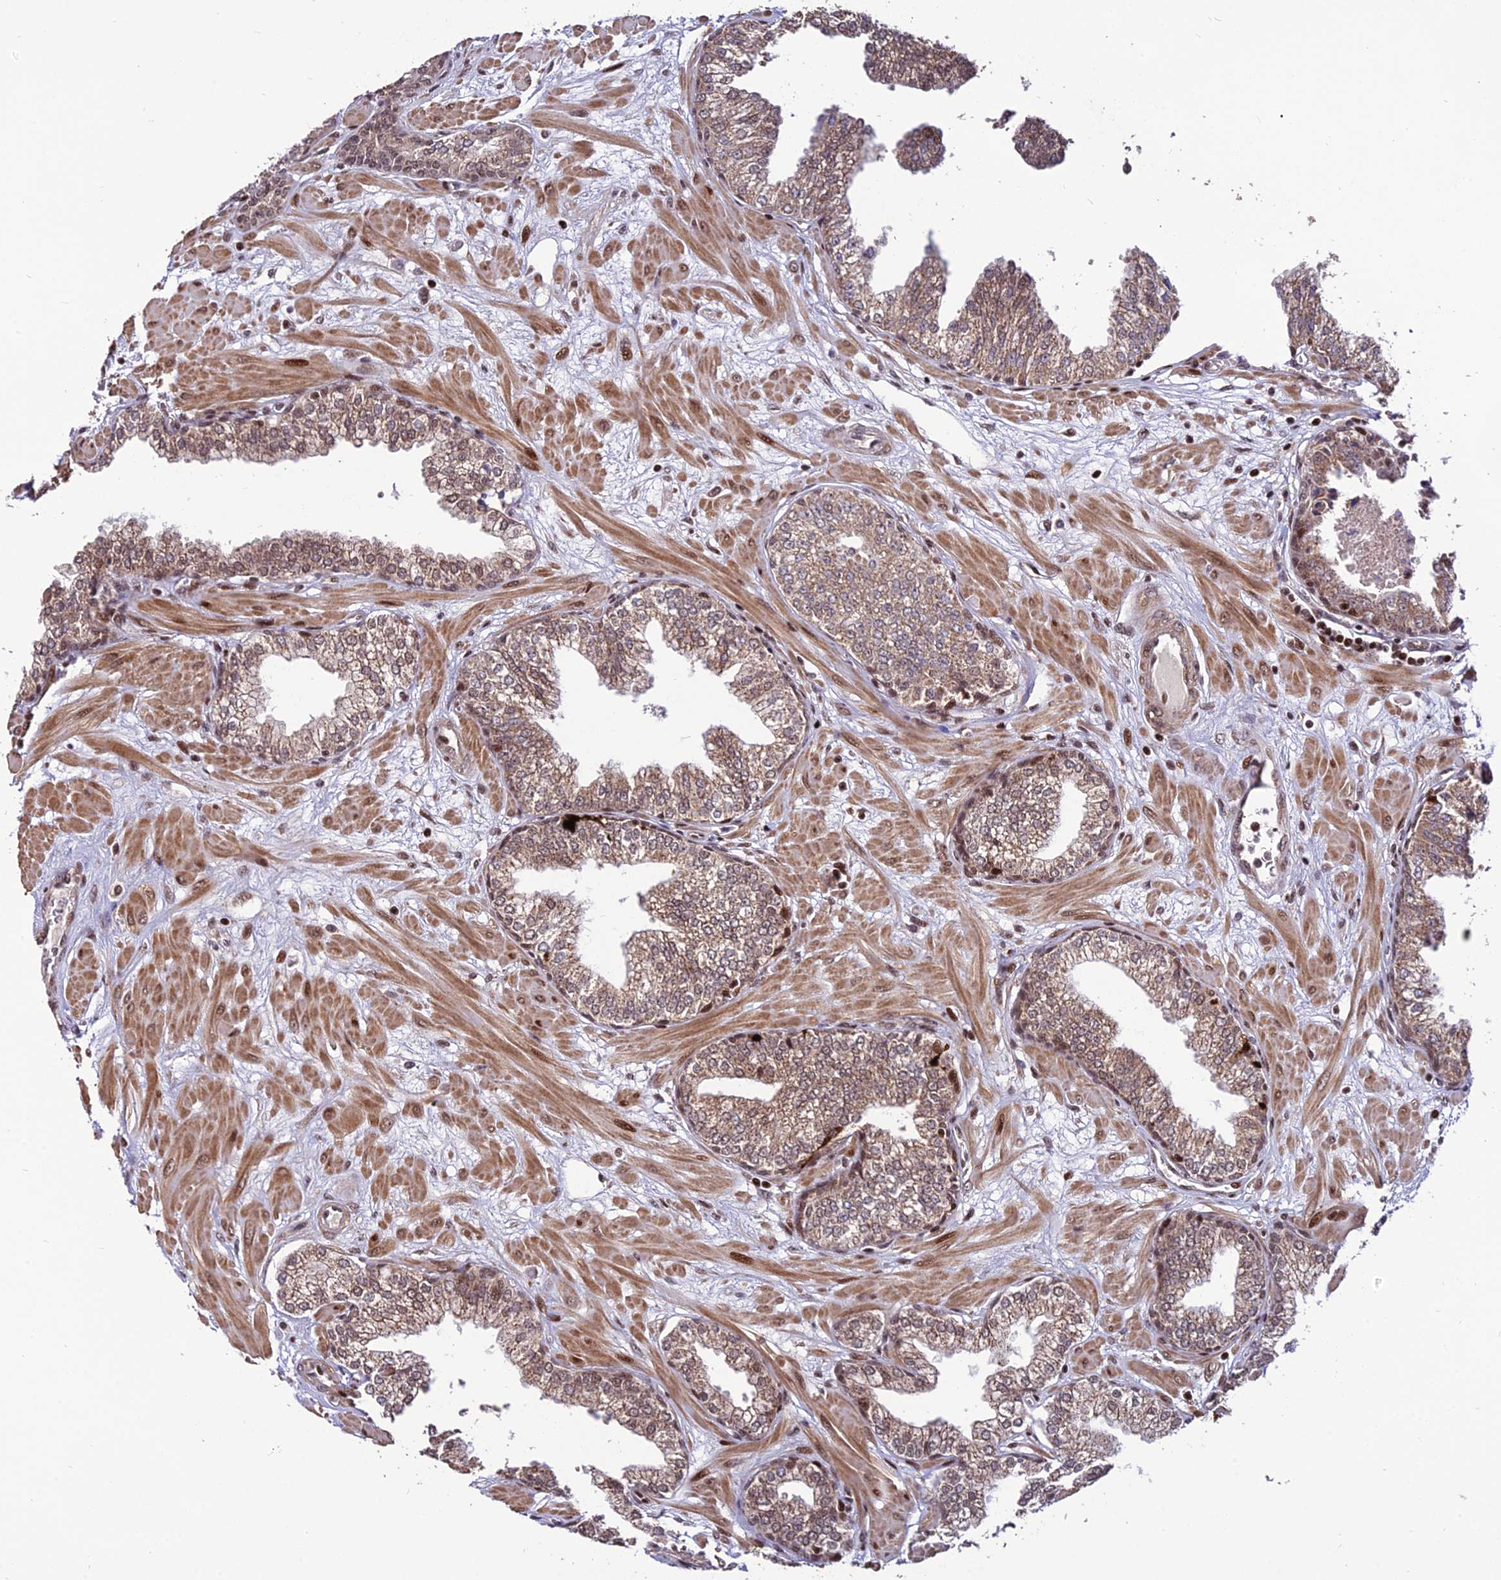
{"staining": {"intensity": "weak", "quantity": ">75%", "location": "cytoplasmic/membranous,nuclear"}, "tissue": "prostate", "cell_type": "Glandular cells", "image_type": "normal", "snomed": [{"axis": "morphology", "description": "Normal tissue, NOS"}, {"axis": "morphology", "description": "Urothelial carcinoma, Low grade"}, {"axis": "topography", "description": "Urinary bladder"}, {"axis": "topography", "description": "Prostate"}], "caption": "Protein expression analysis of normal human prostate reveals weak cytoplasmic/membranous,nuclear positivity in approximately >75% of glandular cells.", "gene": "CIB3", "patient": {"sex": "male", "age": 60}}